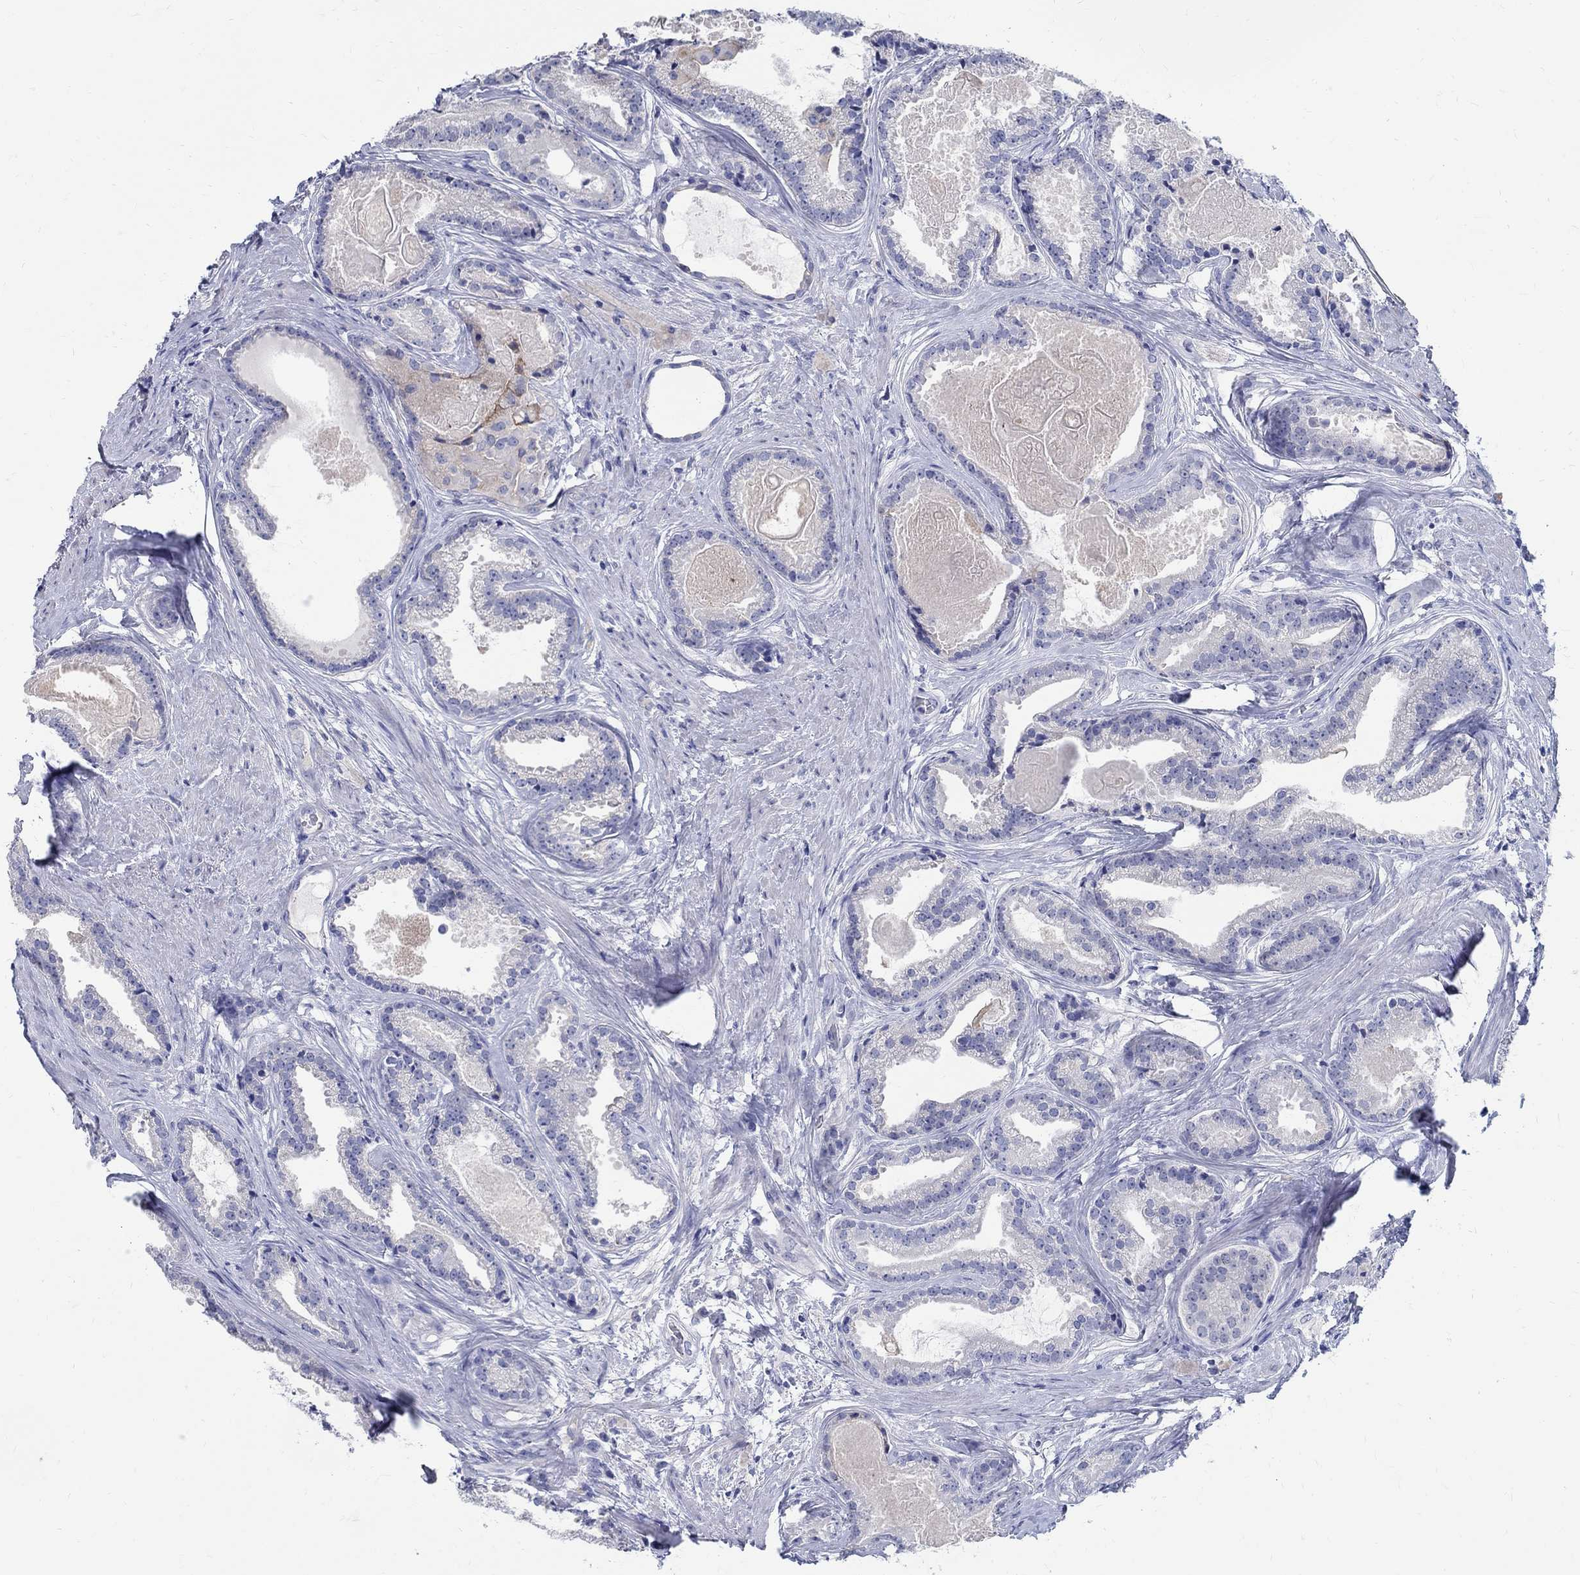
{"staining": {"intensity": "negative", "quantity": "none", "location": "none"}, "tissue": "prostate cancer", "cell_type": "Tumor cells", "image_type": "cancer", "snomed": [{"axis": "morphology", "description": "Adenocarcinoma, NOS"}, {"axis": "morphology", "description": "Adenocarcinoma, High grade"}, {"axis": "topography", "description": "Prostate"}], "caption": "A high-resolution micrograph shows IHC staining of prostate adenocarcinoma, which exhibits no significant staining in tumor cells.", "gene": "SOX2", "patient": {"sex": "male", "age": 64}}